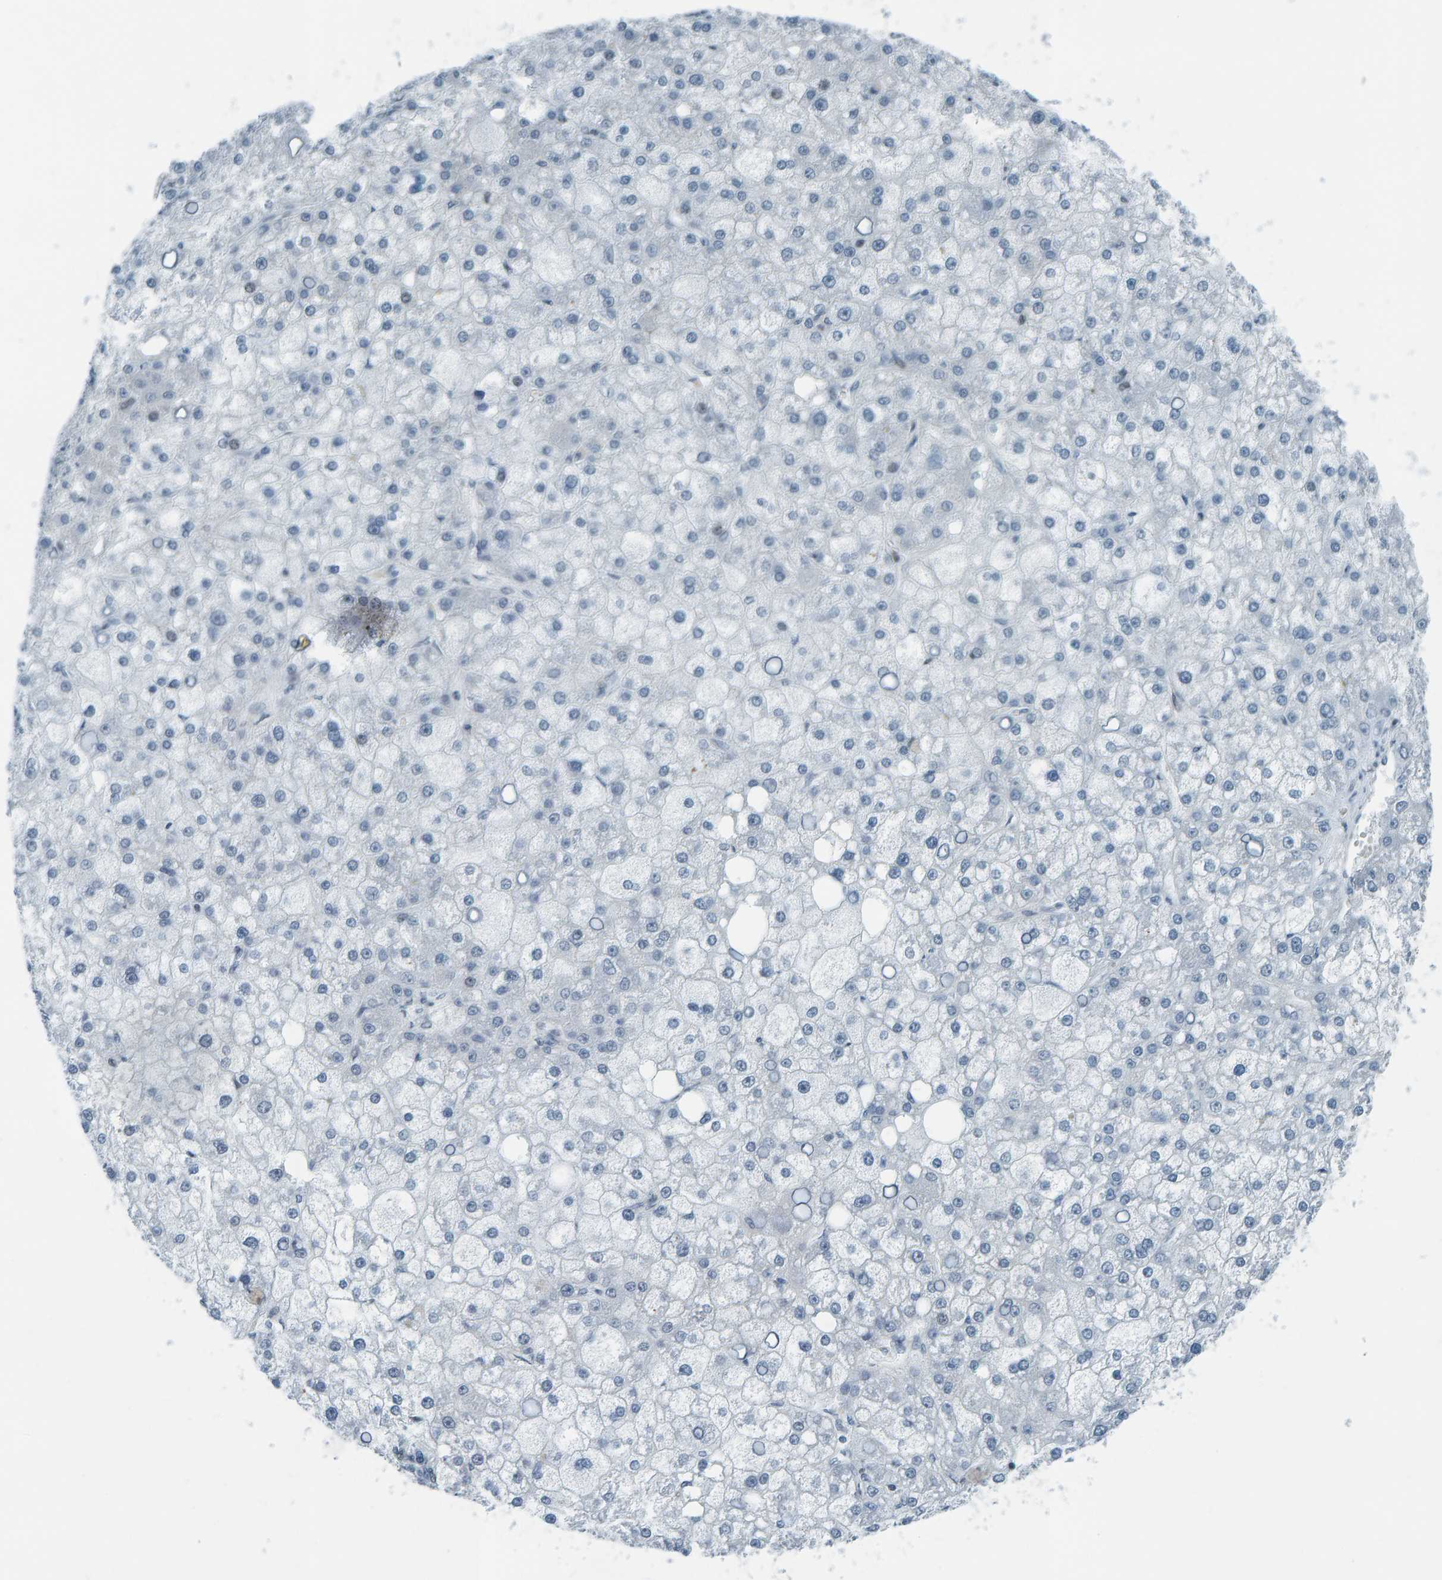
{"staining": {"intensity": "negative", "quantity": "none", "location": "none"}, "tissue": "liver cancer", "cell_type": "Tumor cells", "image_type": "cancer", "snomed": [{"axis": "morphology", "description": "Carcinoma, Hepatocellular, NOS"}, {"axis": "topography", "description": "Liver"}], "caption": "Tumor cells are negative for brown protein staining in liver cancer. The staining is performed using DAB (3,3'-diaminobenzidine) brown chromogen with nuclei counter-stained in using hematoxylin.", "gene": "CNP", "patient": {"sex": "male", "age": 67}}